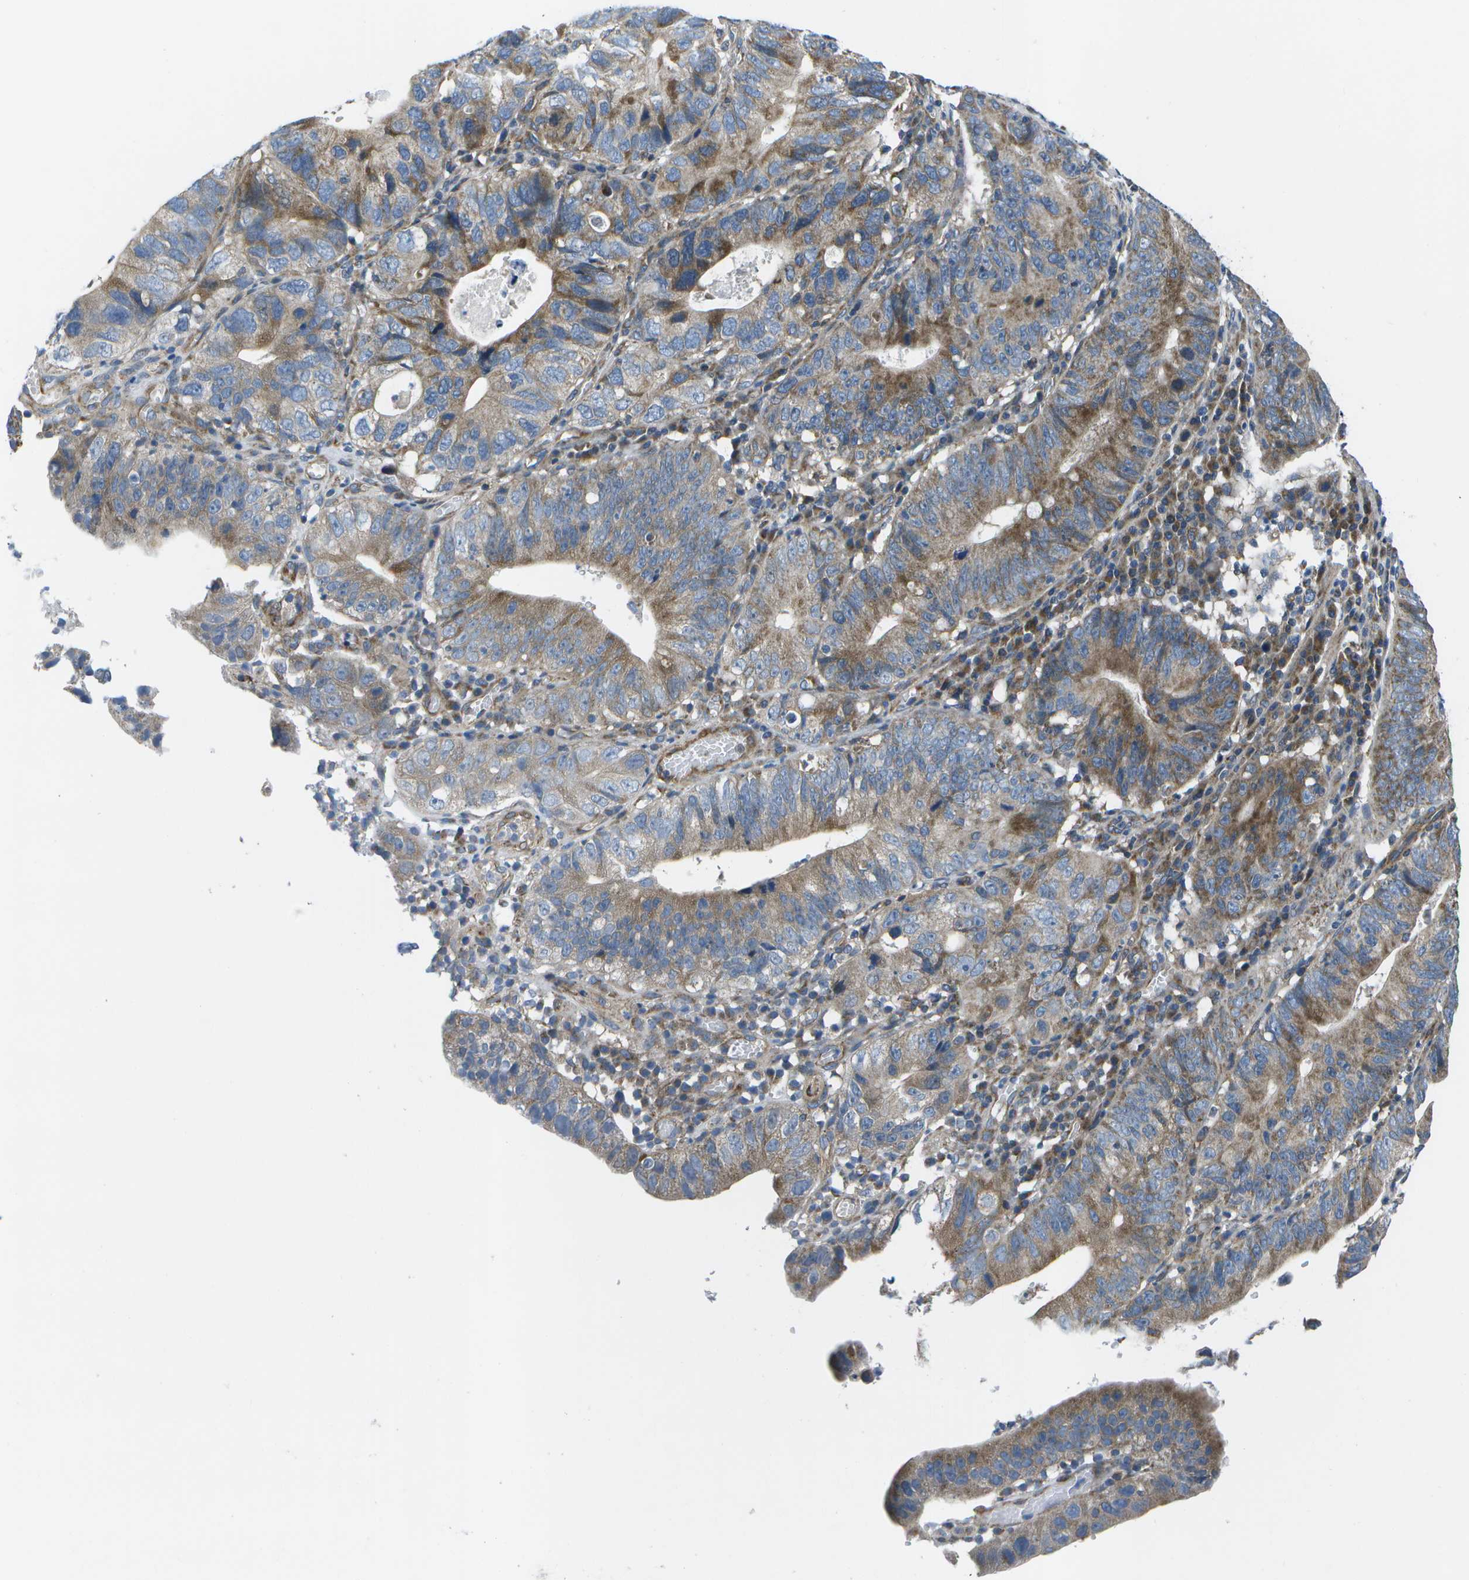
{"staining": {"intensity": "moderate", "quantity": ">75%", "location": "cytoplasmic/membranous"}, "tissue": "stomach cancer", "cell_type": "Tumor cells", "image_type": "cancer", "snomed": [{"axis": "morphology", "description": "Adenocarcinoma, NOS"}, {"axis": "topography", "description": "Stomach"}], "caption": "A brown stain highlights moderate cytoplasmic/membranous staining of a protein in stomach adenocarcinoma tumor cells.", "gene": "MVK", "patient": {"sex": "male", "age": 59}}